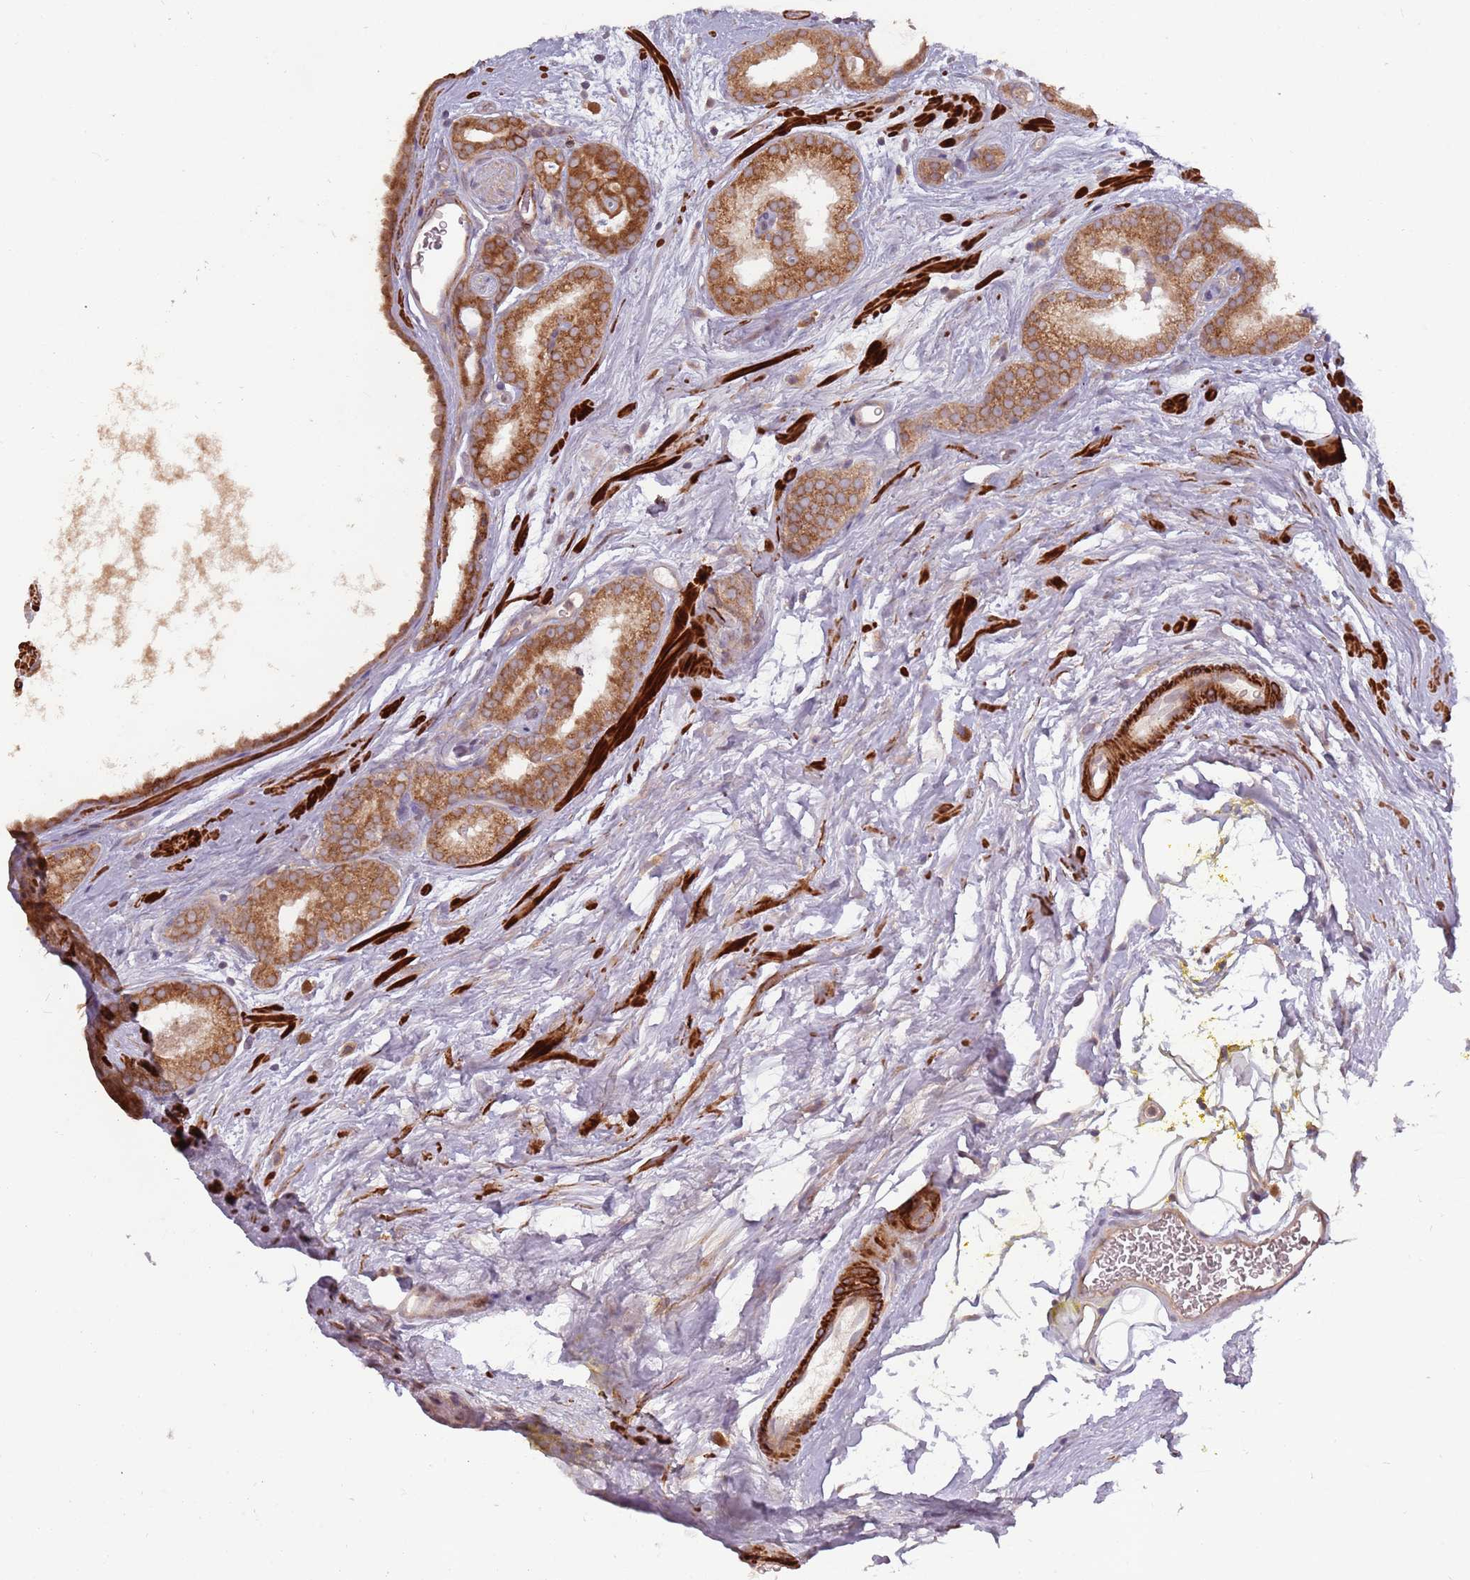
{"staining": {"intensity": "strong", "quantity": ">75%", "location": "cytoplasmic/membranous"}, "tissue": "prostate cancer", "cell_type": "Tumor cells", "image_type": "cancer", "snomed": [{"axis": "morphology", "description": "Adenocarcinoma, High grade"}, {"axis": "topography", "description": "Prostate"}], "caption": "Protein staining of prostate adenocarcinoma (high-grade) tissue reveals strong cytoplasmic/membranous positivity in about >75% of tumor cells.", "gene": "PLD6", "patient": {"sex": "male", "age": 72}}